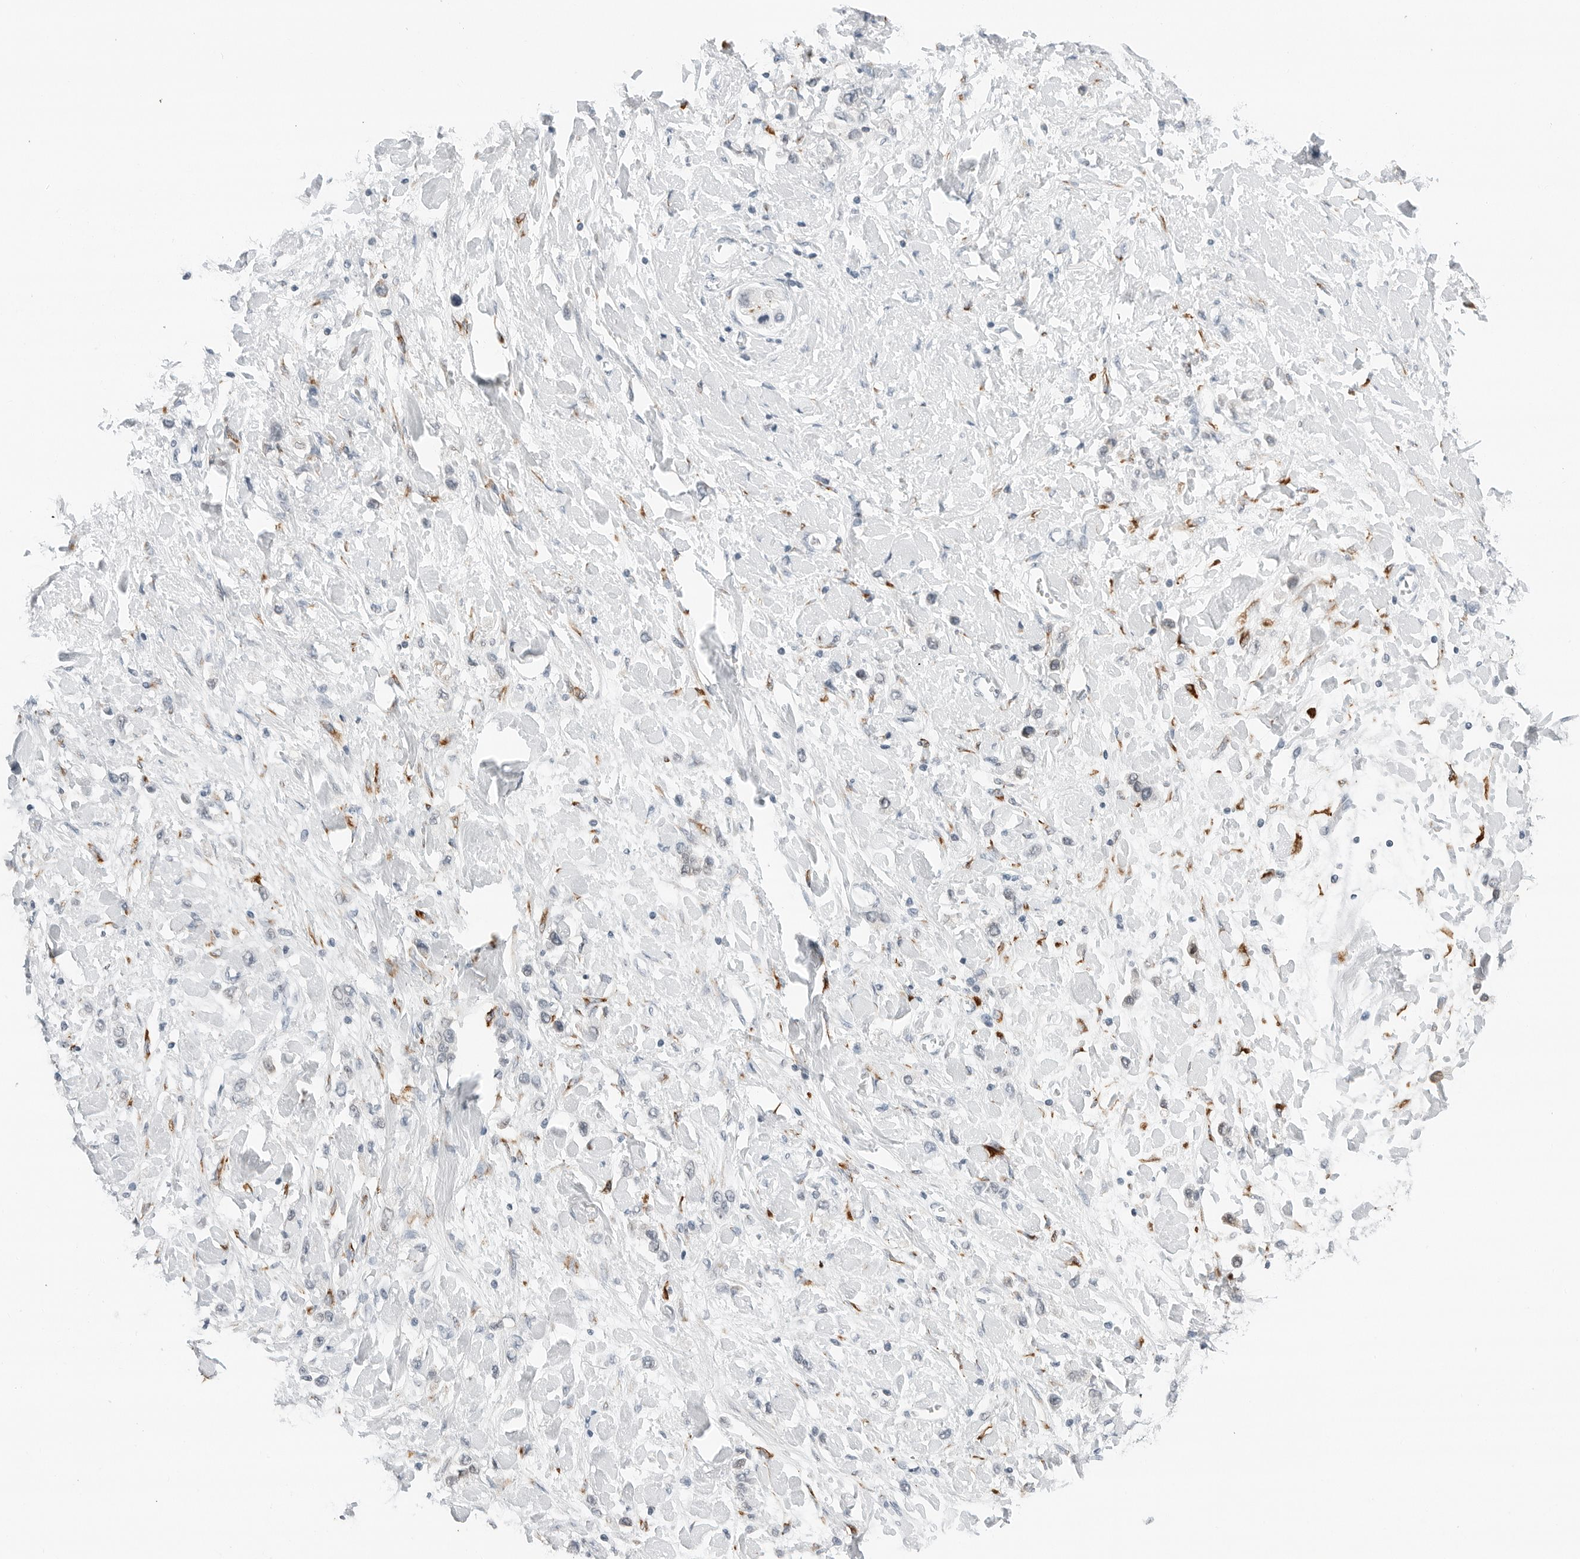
{"staining": {"intensity": "negative", "quantity": "none", "location": "none"}, "tissue": "stomach cancer", "cell_type": "Tumor cells", "image_type": "cancer", "snomed": [{"axis": "morphology", "description": "Adenocarcinoma, NOS"}, {"axis": "topography", "description": "Stomach"}], "caption": "Immunohistochemistry (IHC) of adenocarcinoma (stomach) reveals no expression in tumor cells.", "gene": "P4HA2", "patient": {"sex": "female", "age": 65}}